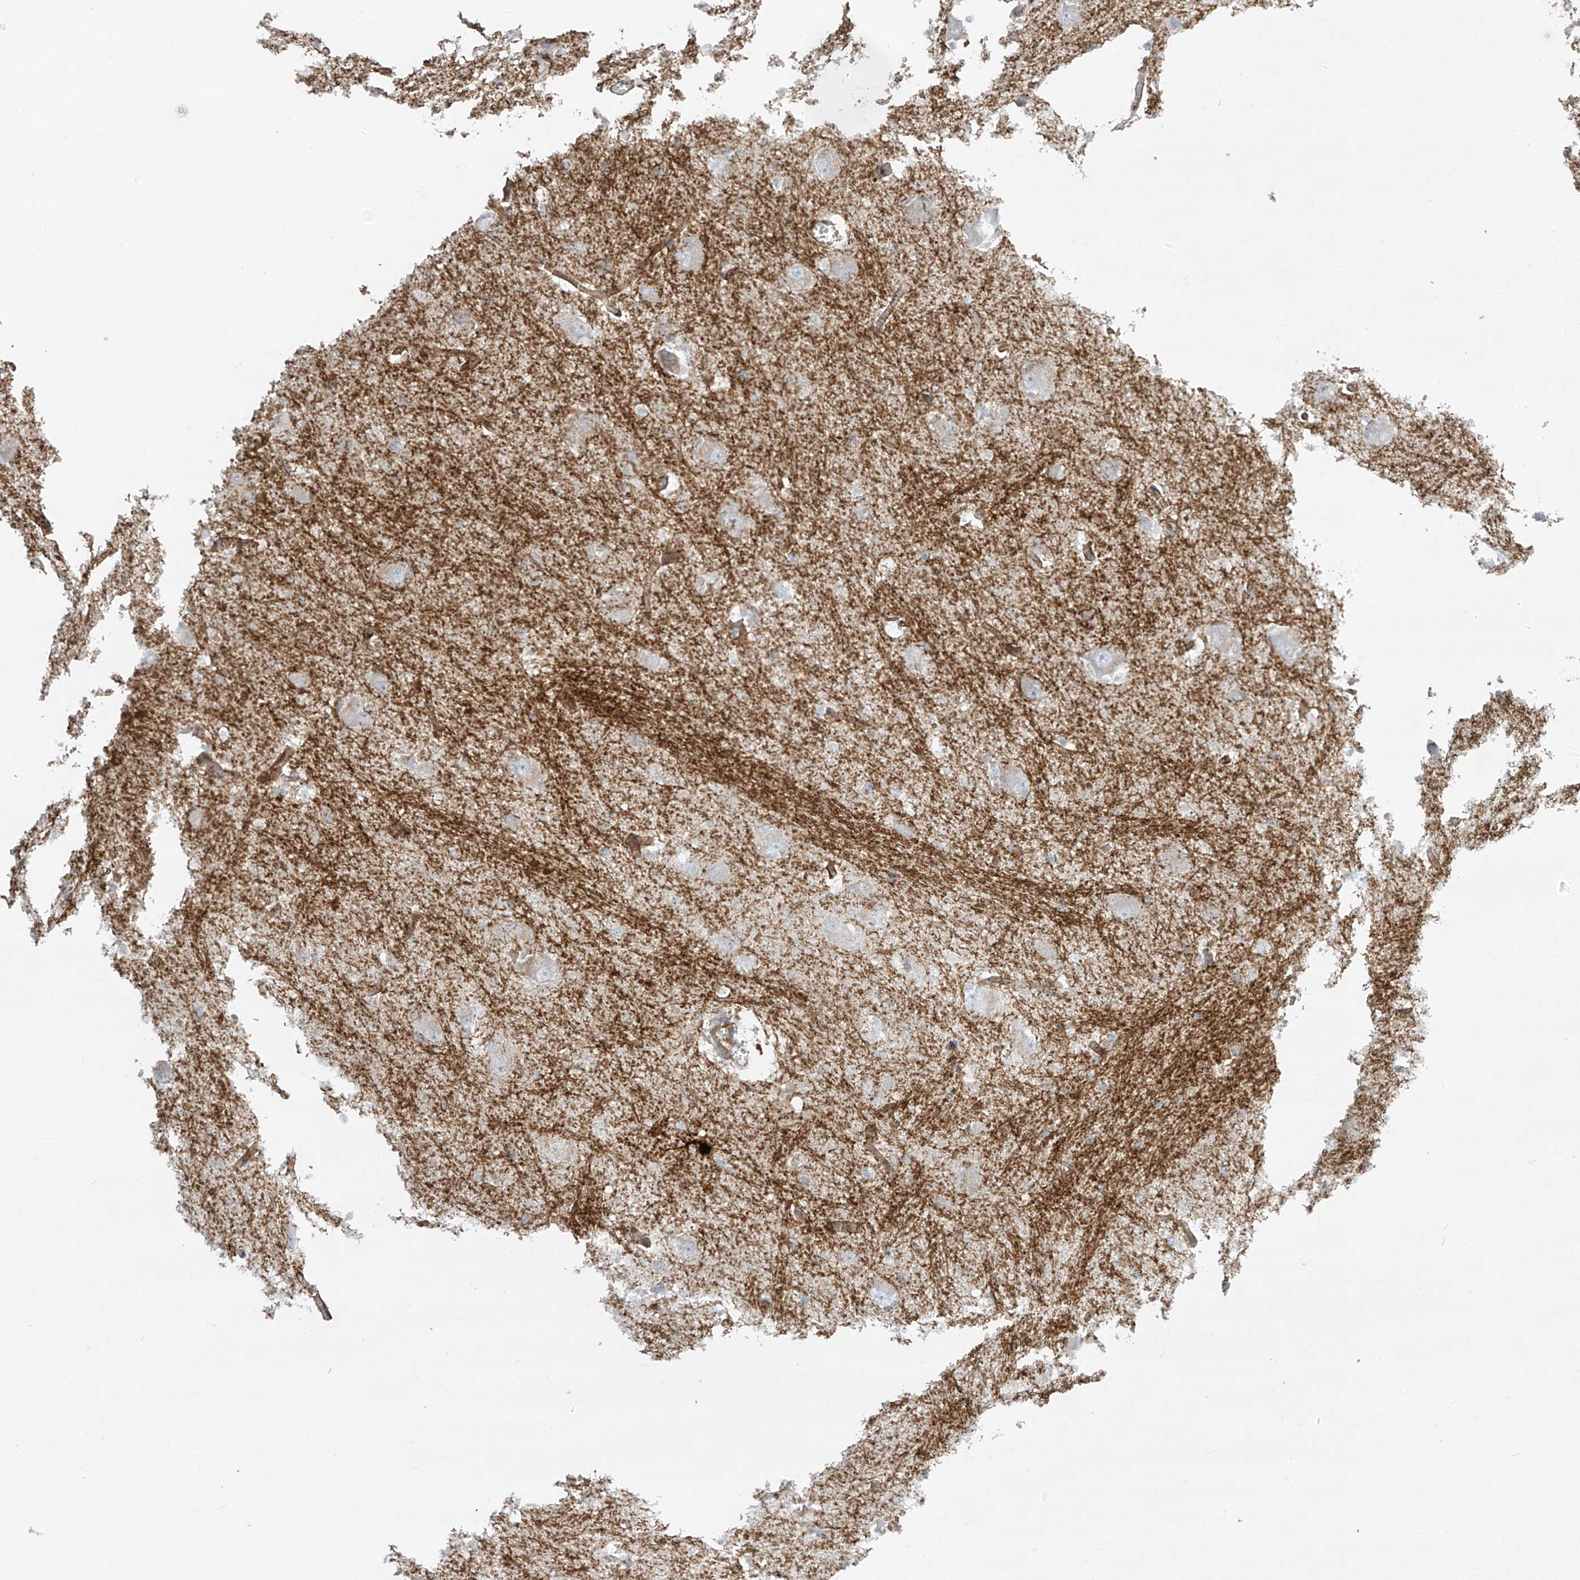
{"staining": {"intensity": "strong", "quantity": "<25%", "location": "cytoplasmic/membranous"}, "tissue": "caudate", "cell_type": "Glial cells", "image_type": "normal", "snomed": [{"axis": "morphology", "description": "Normal tissue, NOS"}, {"axis": "topography", "description": "Lateral ventricle wall"}], "caption": "Protein expression by immunohistochemistry reveals strong cytoplasmic/membranous positivity in approximately <25% of glial cells in unremarkable caudate.", "gene": "HLA", "patient": {"sex": "male", "age": 37}}